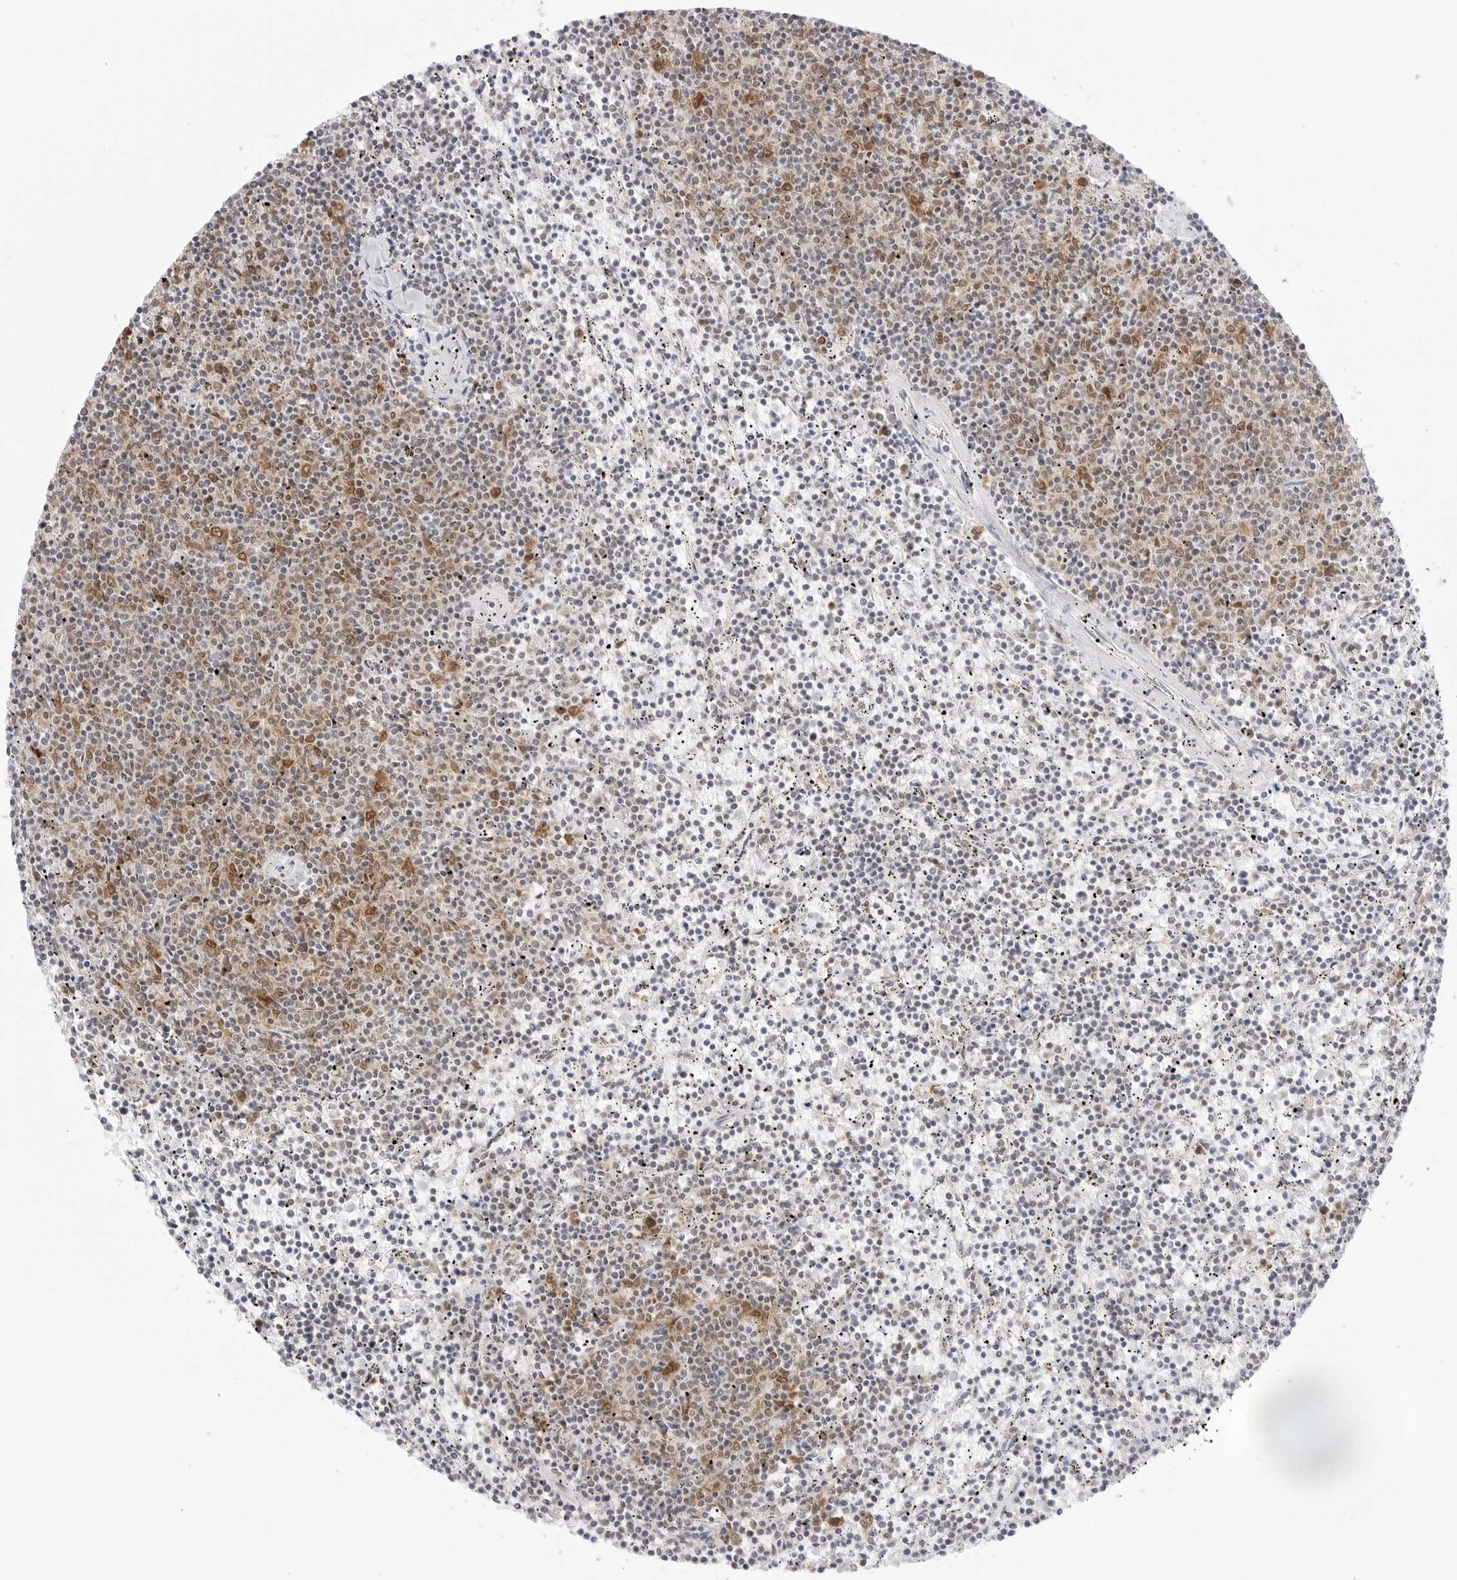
{"staining": {"intensity": "moderate", "quantity": "<25%", "location": "cytoplasmic/membranous,nuclear"}, "tissue": "lymphoma", "cell_type": "Tumor cells", "image_type": "cancer", "snomed": [{"axis": "morphology", "description": "Malignant lymphoma, non-Hodgkin's type, Low grade"}, {"axis": "topography", "description": "Spleen"}], "caption": "Immunohistochemistry (IHC) (DAB (3,3'-diaminobenzidine)) staining of human malignant lymphoma, non-Hodgkin's type (low-grade) shows moderate cytoplasmic/membranous and nuclear protein positivity in about <25% of tumor cells.", "gene": "NUDC", "patient": {"sex": "female", "age": 50}}